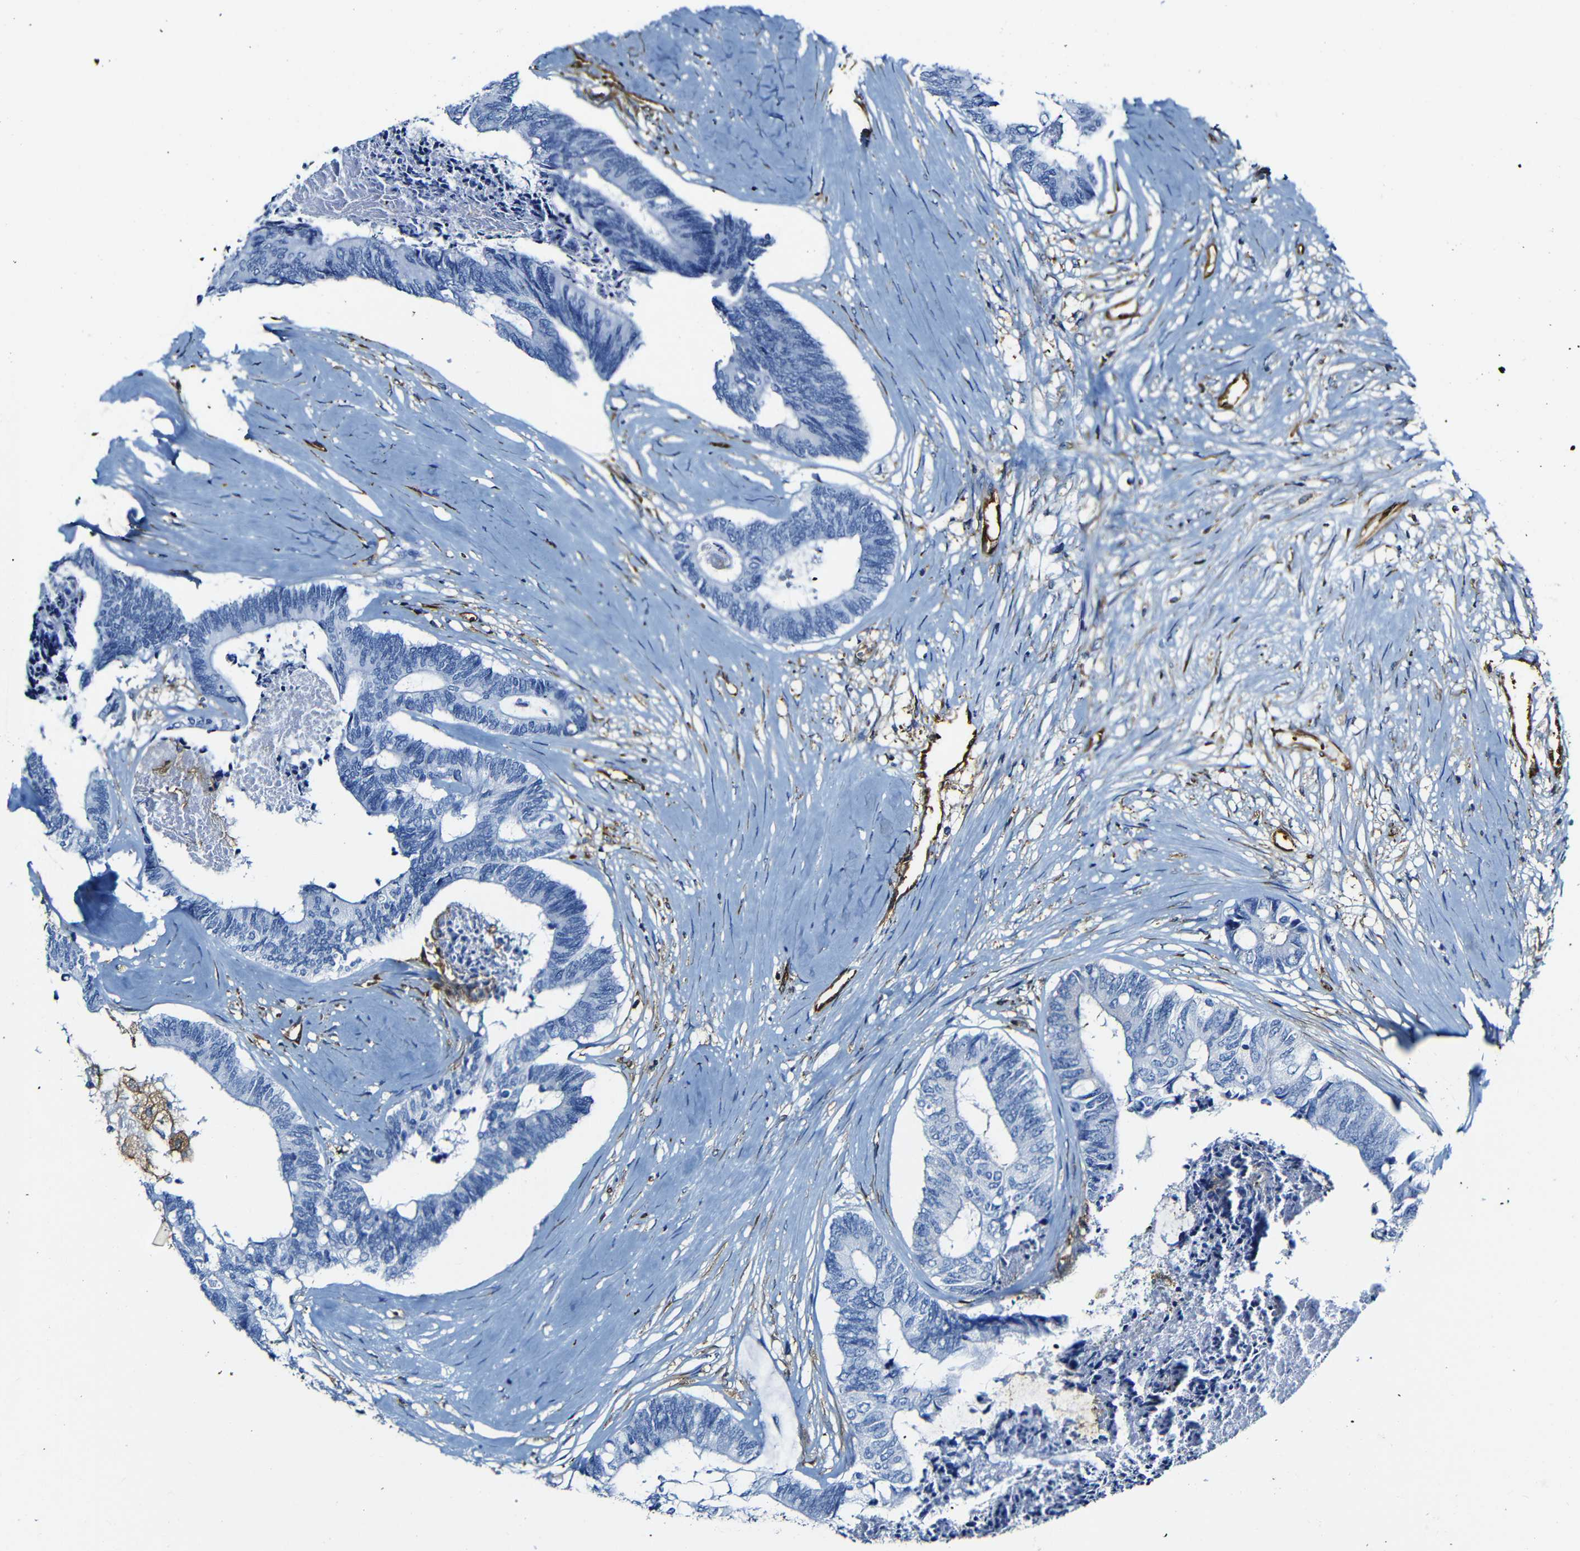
{"staining": {"intensity": "negative", "quantity": "none", "location": "none"}, "tissue": "colorectal cancer", "cell_type": "Tumor cells", "image_type": "cancer", "snomed": [{"axis": "morphology", "description": "Adenocarcinoma, NOS"}, {"axis": "topography", "description": "Rectum"}], "caption": "The immunohistochemistry image has no significant staining in tumor cells of adenocarcinoma (colorectal) tissue.", "gene": "MSN", "patient": {"sex": "male", "age": 63}}